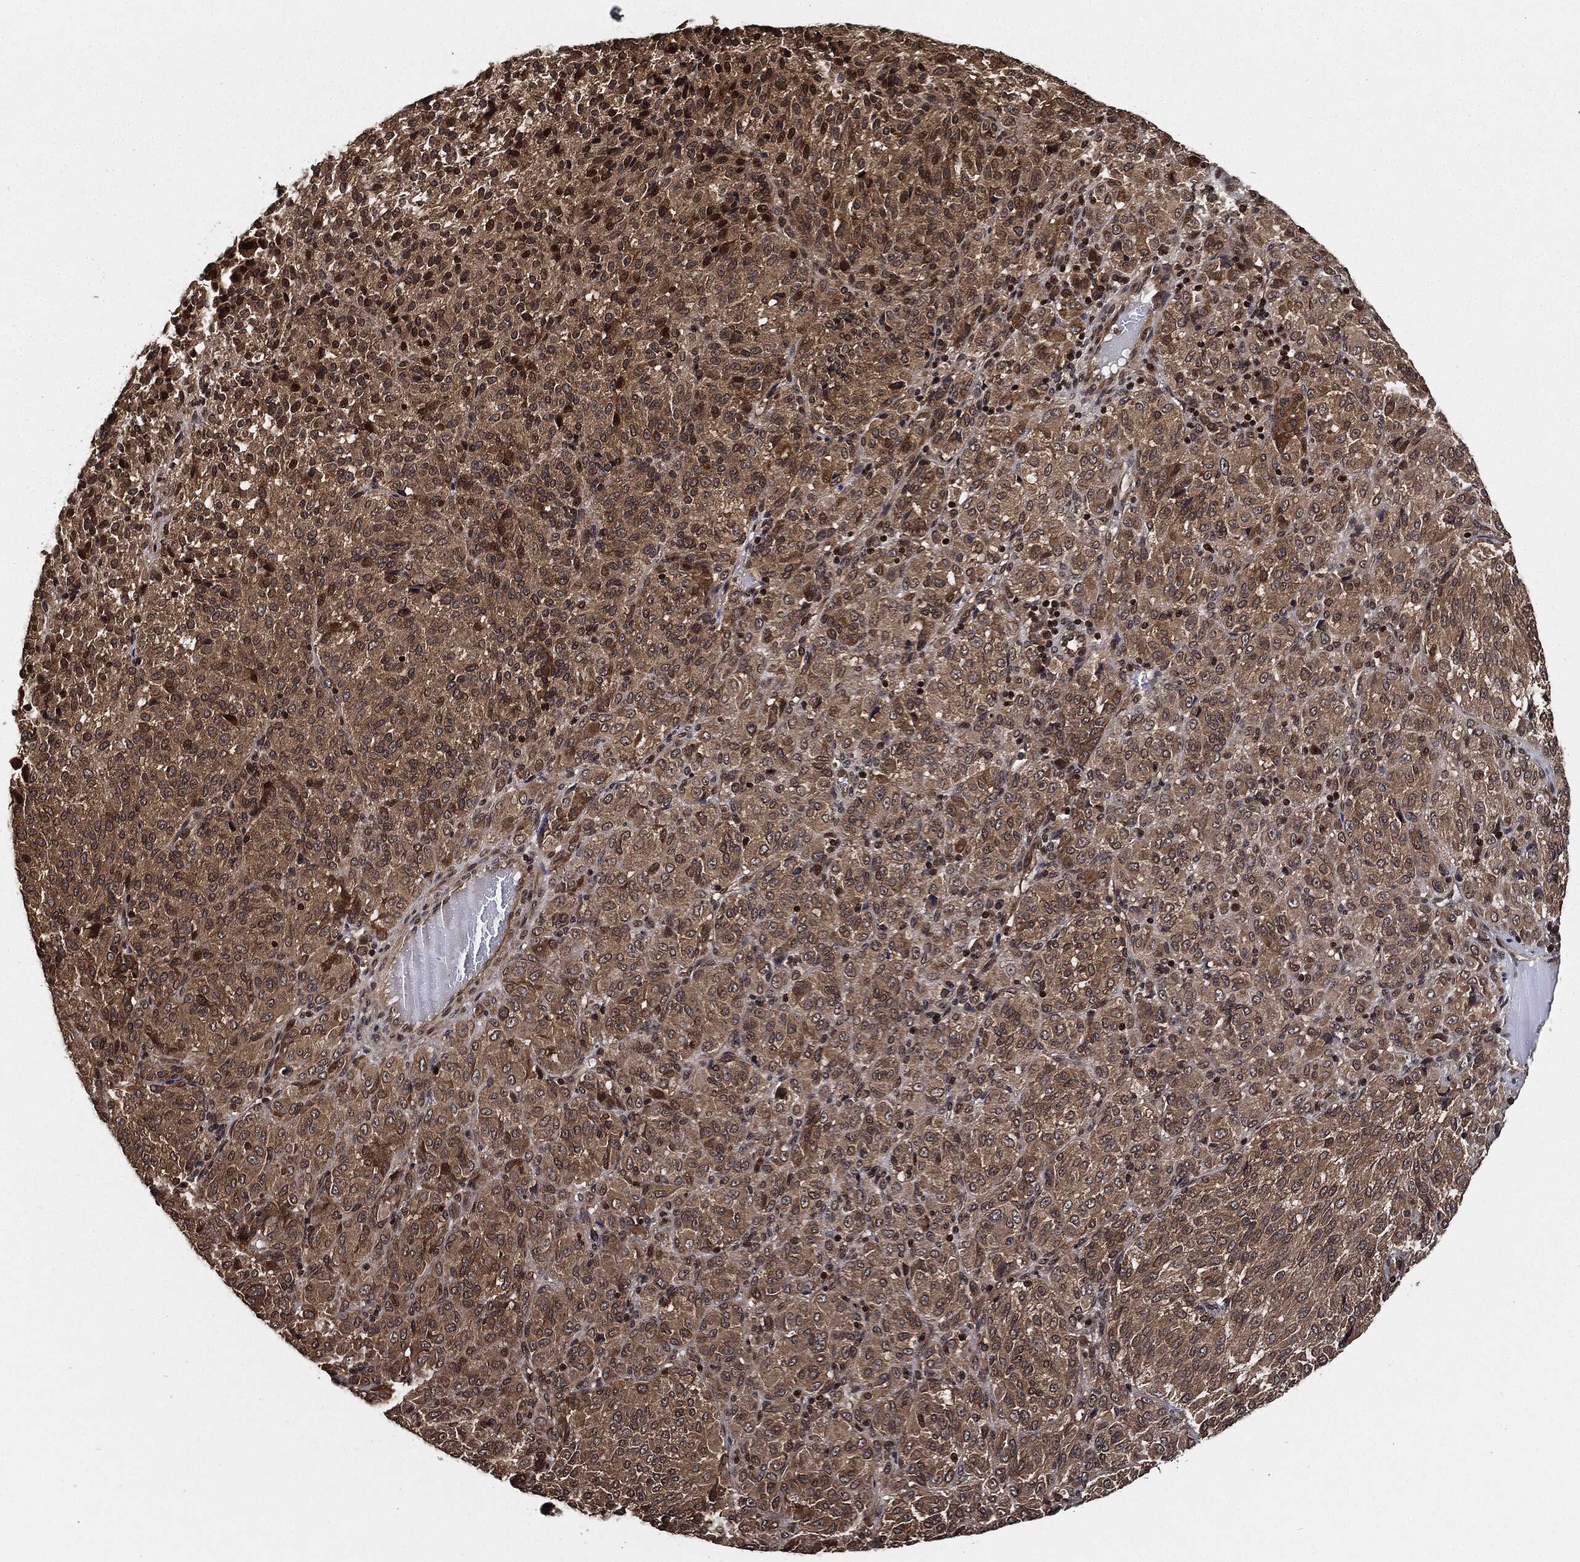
{"staining": {"intensity": "moderate", "quantity": ">75%", "location": "cytoplasmic/membranous"}, "tissue": "melanoma", "cell_type": "Tumor cells", "image_type": "cancer", "snomed": [{"axis": "morphology", "description": "Malignant melanoma, Metastatic site"}, {"axis": "topography", "description": "Brain"}], "caption": "Malignant melanoma (metastatic site) stained with DAB immunohistochemistry (IHC) displays medium levels of moderate cytoplasmic/membranous positivity in about >75% of tumor cells.", "gene": "PDK1", "patient": {"sex": "female", "age": 56}}